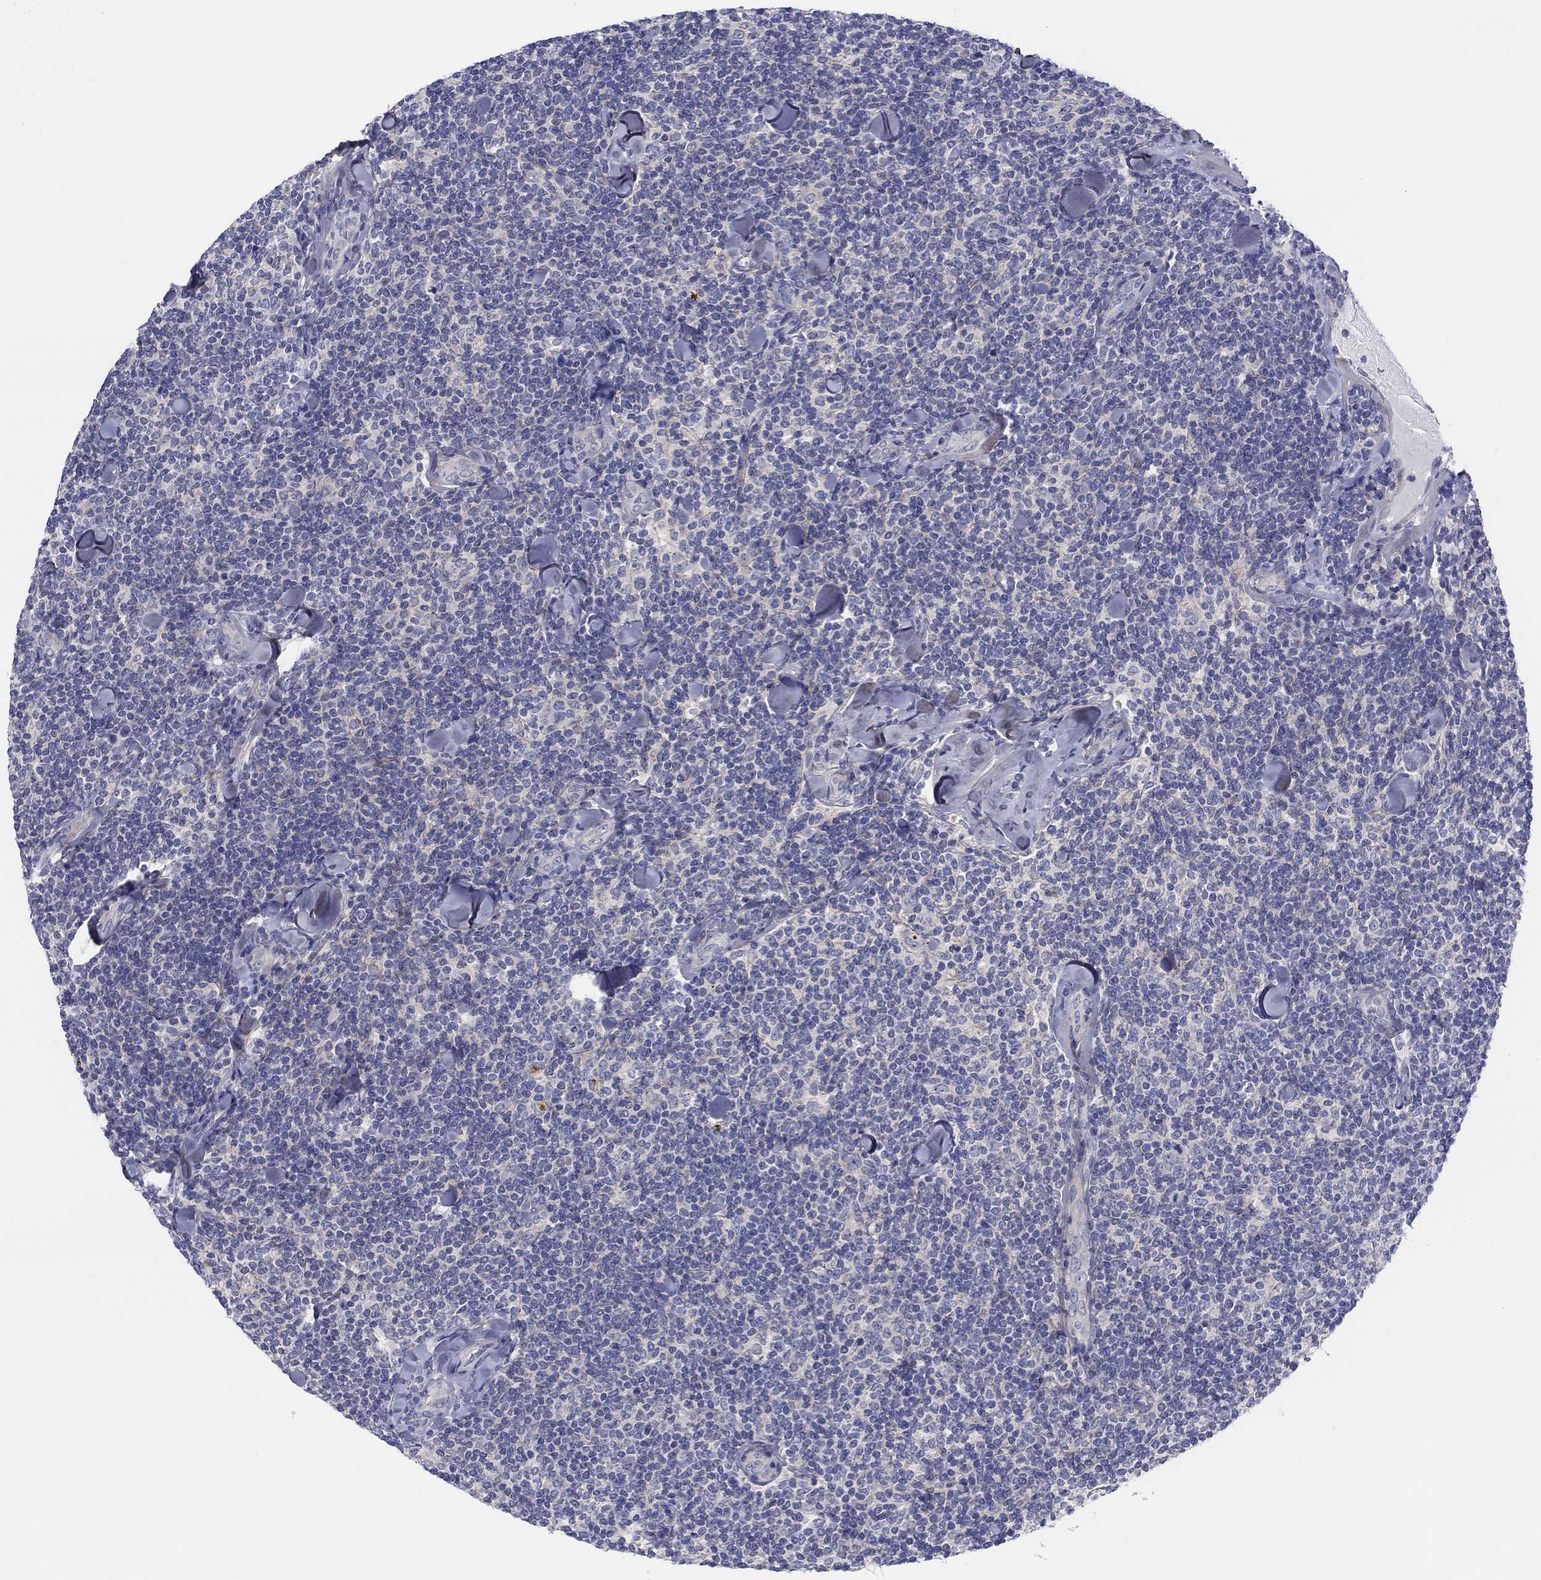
{"staining": {"intensity": "negative", "quantity": "none", "location": "none"}, "tissue": "lymphoma", "cell_type": "Tumor cells", "image_type": "cancer", "snomed": [{"axis": "morphology", "description": "Malignant lymphoma, non-Hodgkin's type, Low grade"}, {"axis": "topography", "description": "Lymph node"}], "caption": "Tumor cells show no significant expression in low-grade malignant lymphoma, non-Hodgkin's type.", "gene": "HAPLN4", "patient": {"sex": "female", "age": 56}}